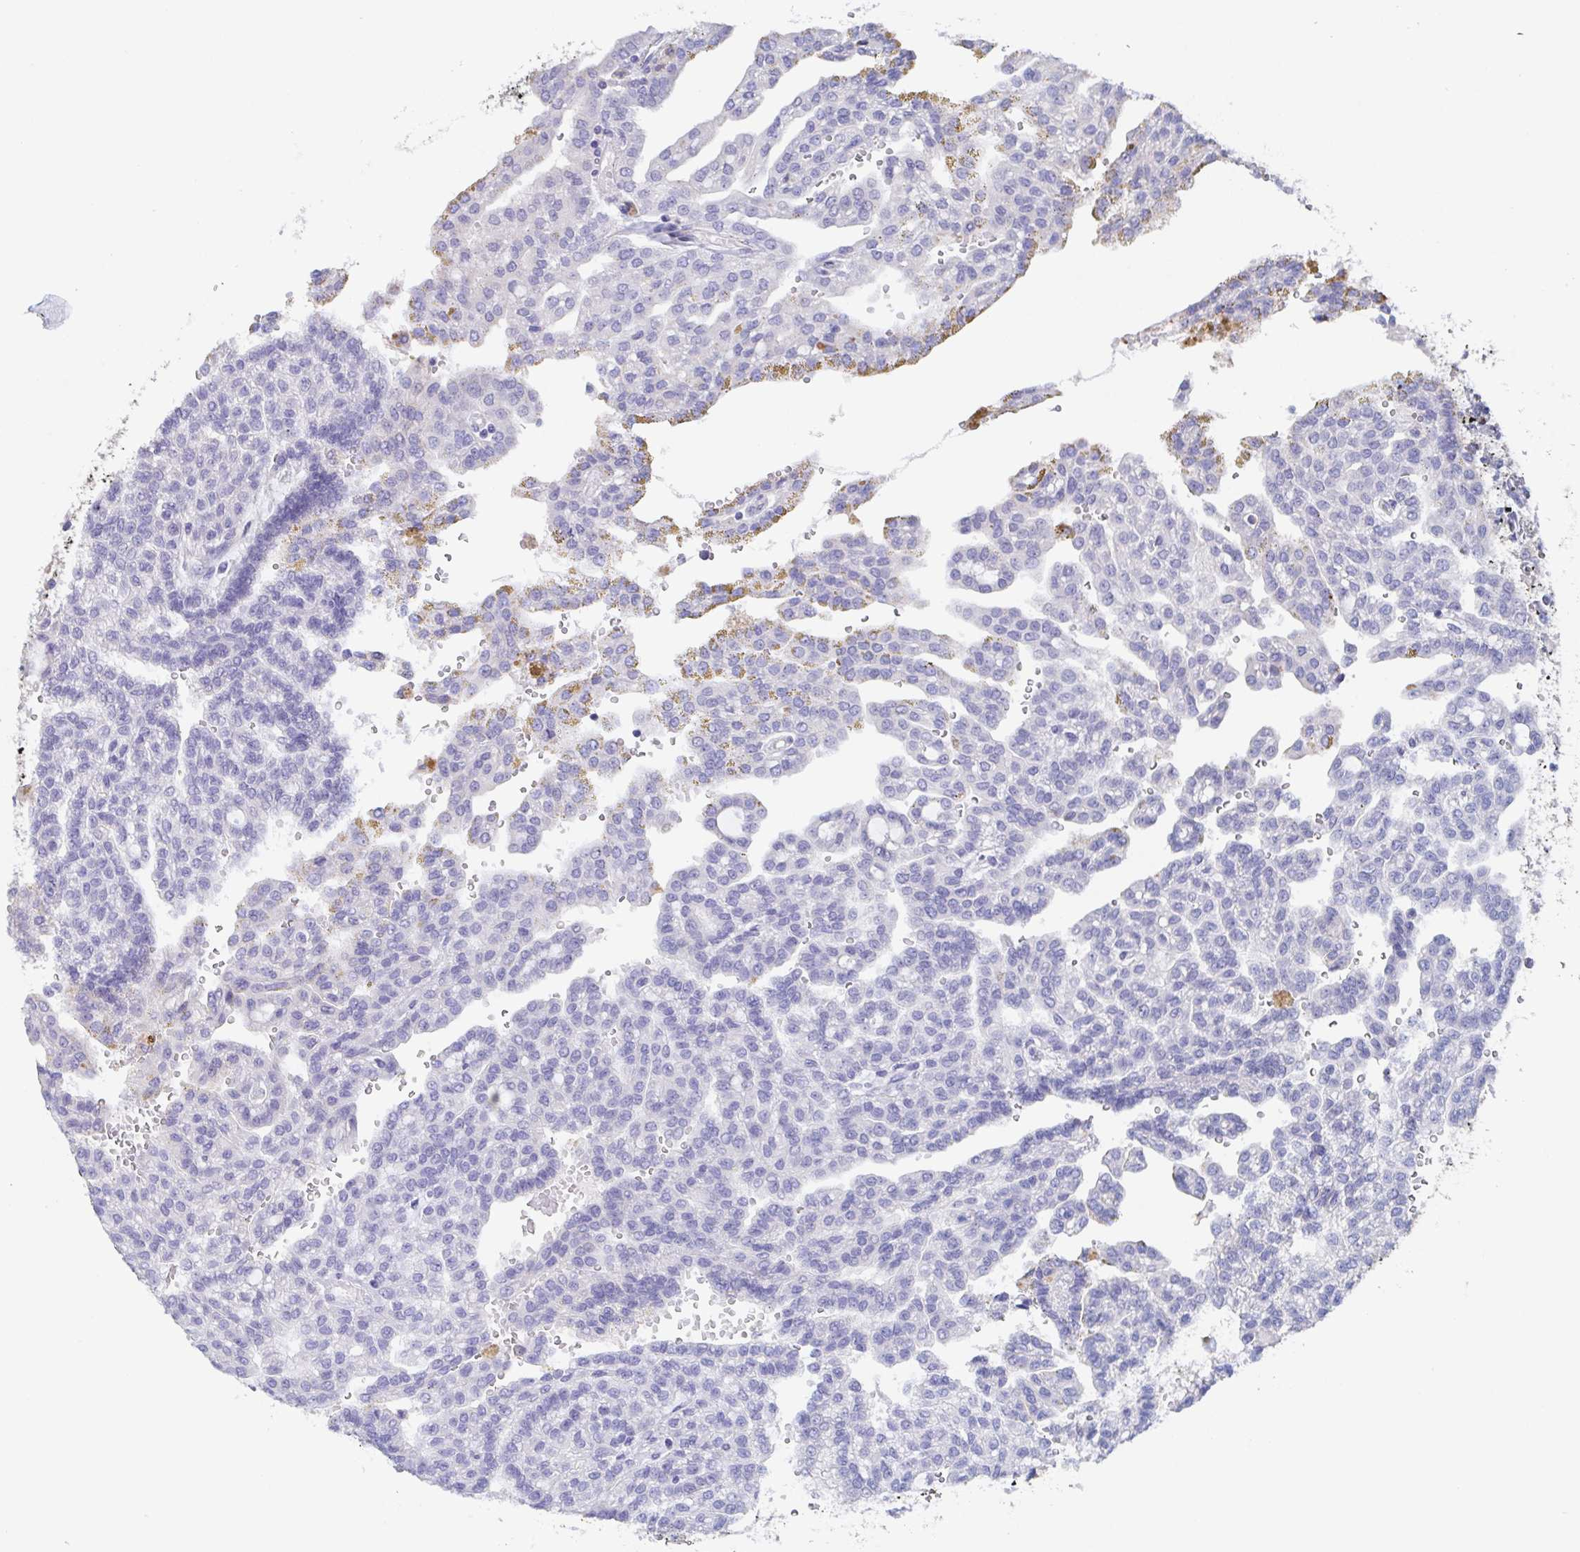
{"staining": {"intensity": "negative", "quantity": "none", "location": "none"}, "tissue": "renal cancer", "cell_type": "Tumor cells", "image_type": "cancer", "snomed": [{"axis": "morphology", "description": "Adenocarcinoma, NOS"}, {"axis": "topography", "description": "Kidney"}], "caption": "There is no significant expression in tumor cells of renal adenocarcinoma. The staining was performed using DAB (3,3'-diaminobenzidine) to visualize the protein expression in brown, while the nuclei were stained in blue with hematoxylin (Magnification: 20x).", "gene": "SSC4D", "patient": {"sex": "male", "age": 63}}